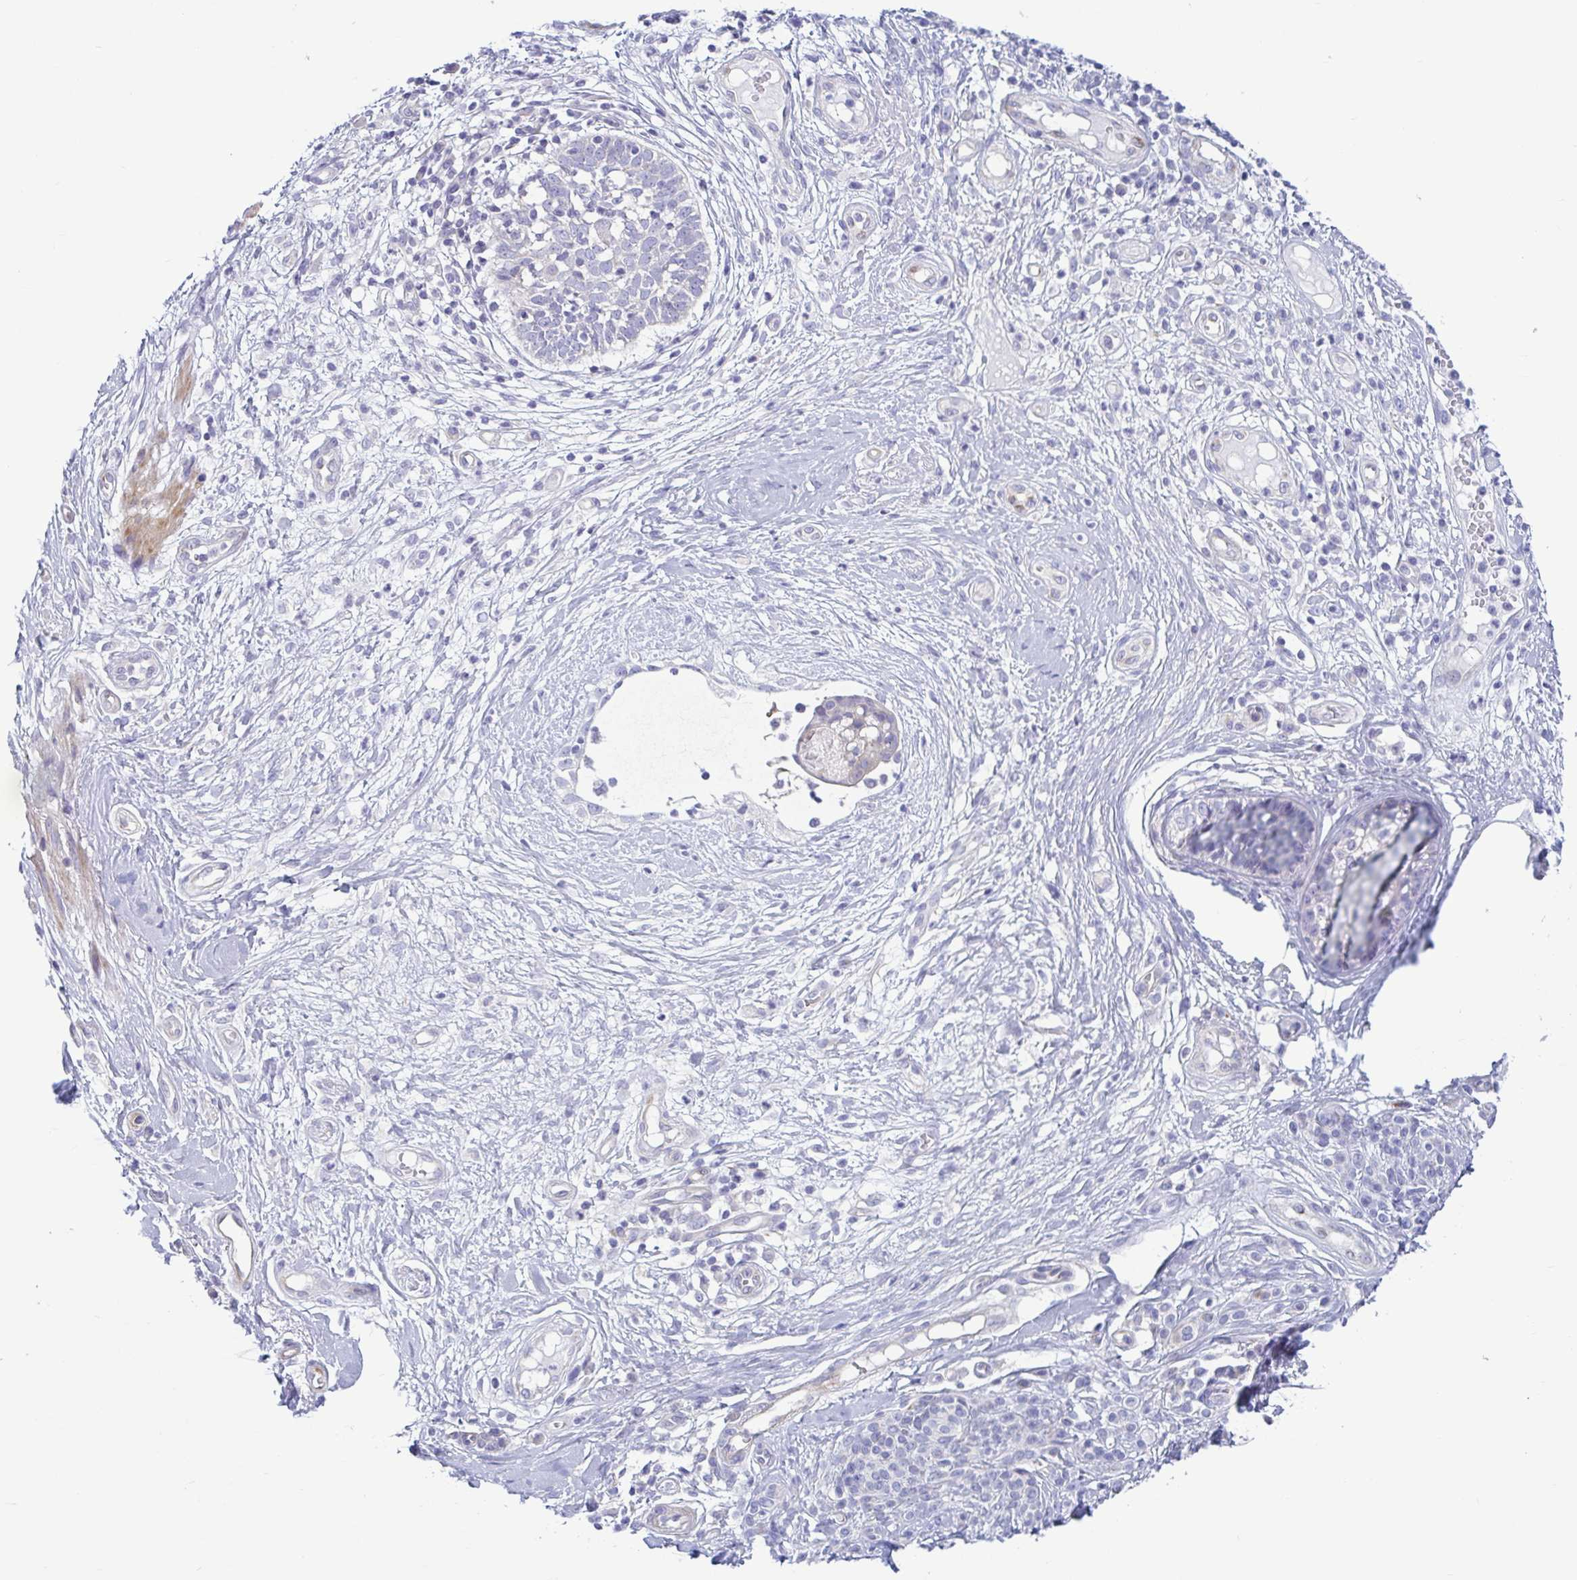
{"staining": {"intensity": "negative", "quantity": "none", "location": "none"}, "tissue": "skin cancer", "cell_type": "Tumor cells", "image_type": "cancer", "snomed": [{"axis": "morphology", "description": "Basal cell carcinoma"}, {"axis": "topography", "description": "Skin"}], "caption": "There is no significant staining in tumor cells of skin cancer (basal cell carcinoma).", "gene": "TNNI2", "patient": {"sex": "female", "age": 89}}